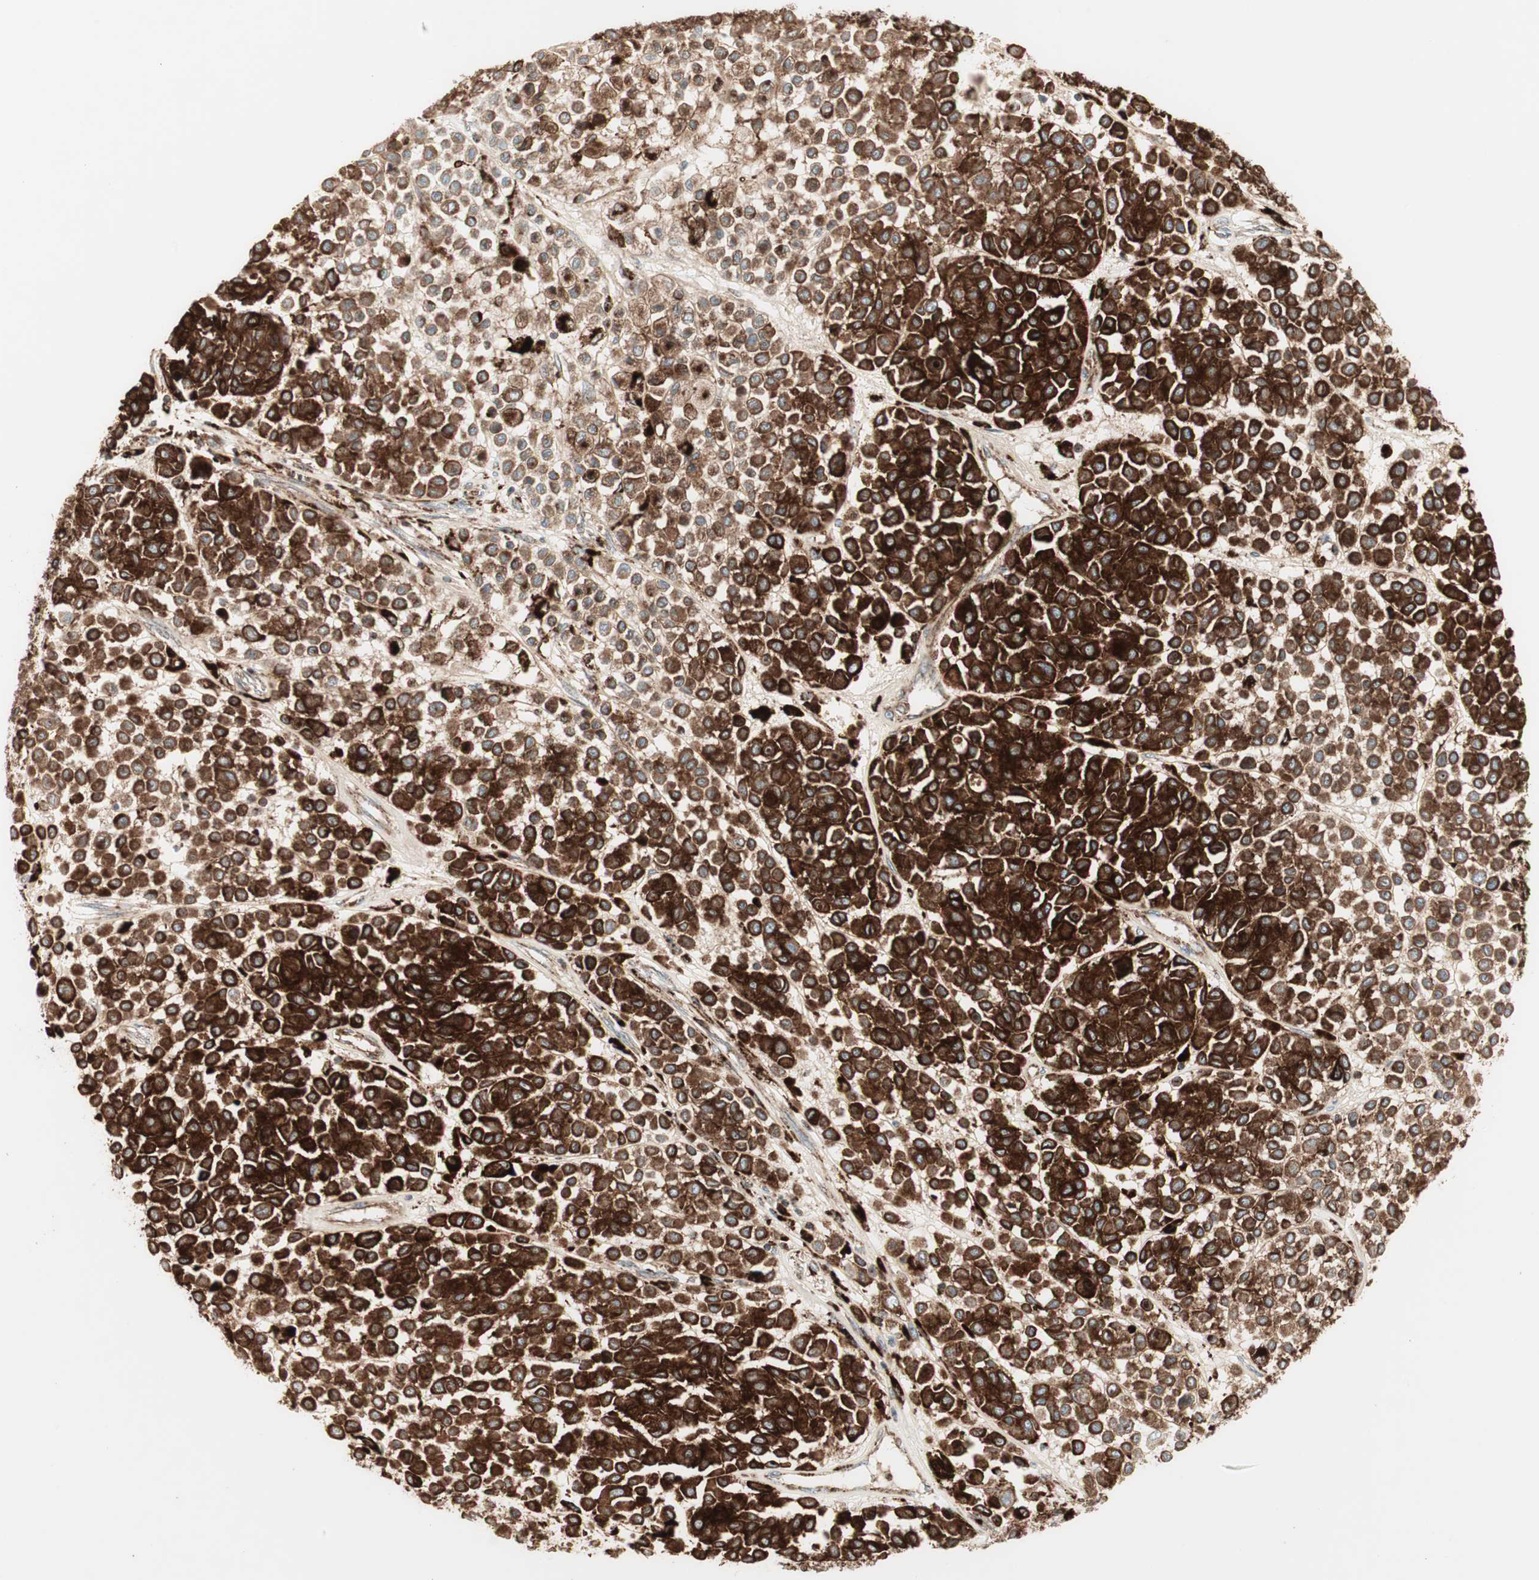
{"staining": {"intensity": "strong", "quantity": "25%-75%", "location": "cytoplasmic/membranous"}, "tissue": "melanoma", "cell_type": "Tumor cells", "image_type": "cancer", "snomed": [{"axis": "morphology", "description": "Malignant melanoma, Metastatic site"}, {"axis": "topography", "description": "Soft tissue"}], "caption": "Malignant melanoma (metastatic site) stained with a brown dye displays strong cytoplasmic/membranous positive expression in approximately 25%-75% of tumor cells.", "gene": "ATP6V1G1", "patient": {"sex": "male", "age": 41}}